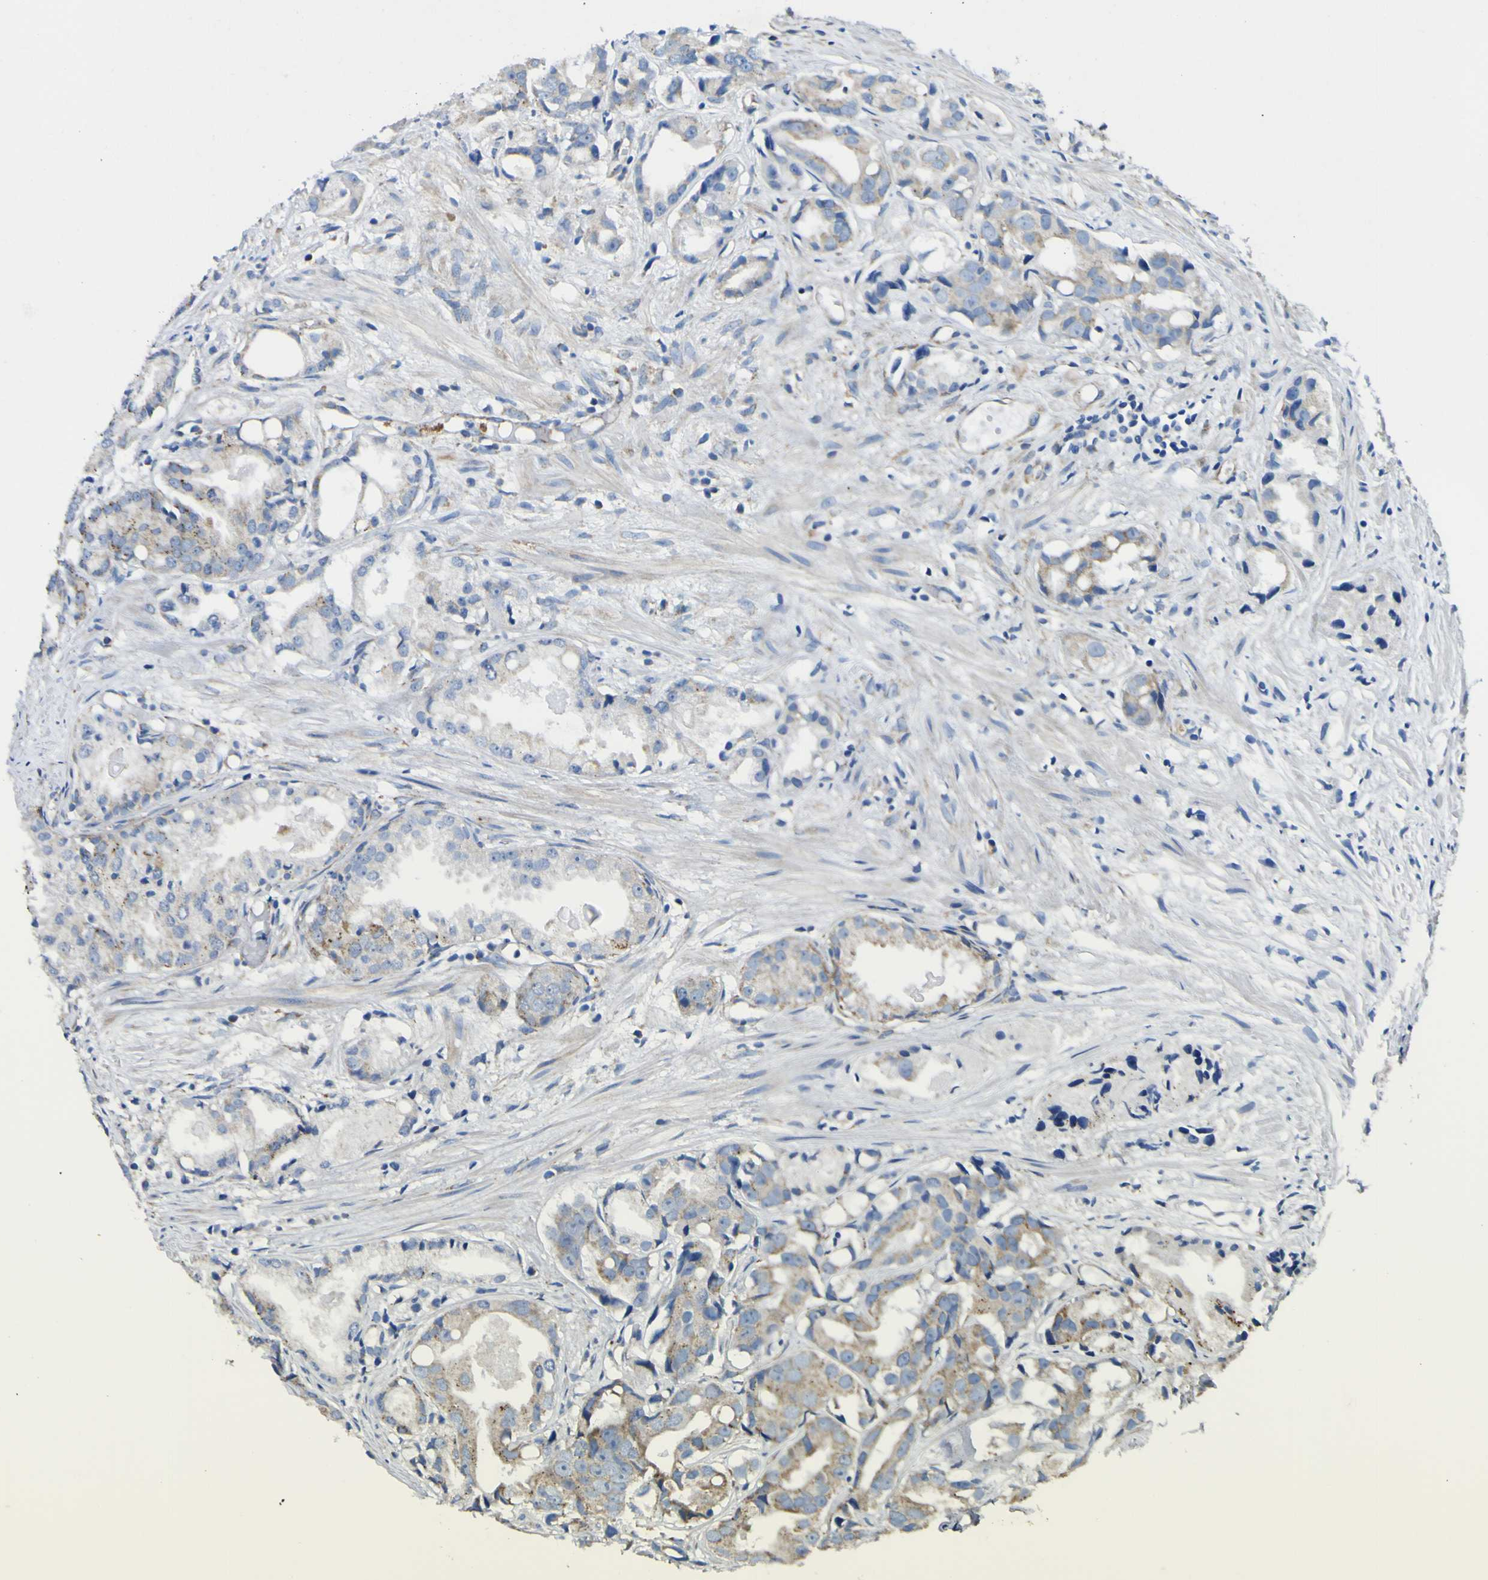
{"staining": {"intensity": "weak", "quantity": "25%-75%", "location": "cytoplasmic/membranous"}, "tissue": "prostate cancer", "cell_type": "Tumor cells", "image_type": "cancer", "snomed": [{"axis": "morphology", "description": "Adenocarcinoma, Low grade"}, {"axis": "topography", "description": "Prostate"}], "caption": "Protein expression analysis of human prostate cancer reveals weak cytoplasmic/membranous staining in about 25%-75% of tumor cells.", "gene": "ALDH18A1", "patient": {"sex": "male", "age": 72}}